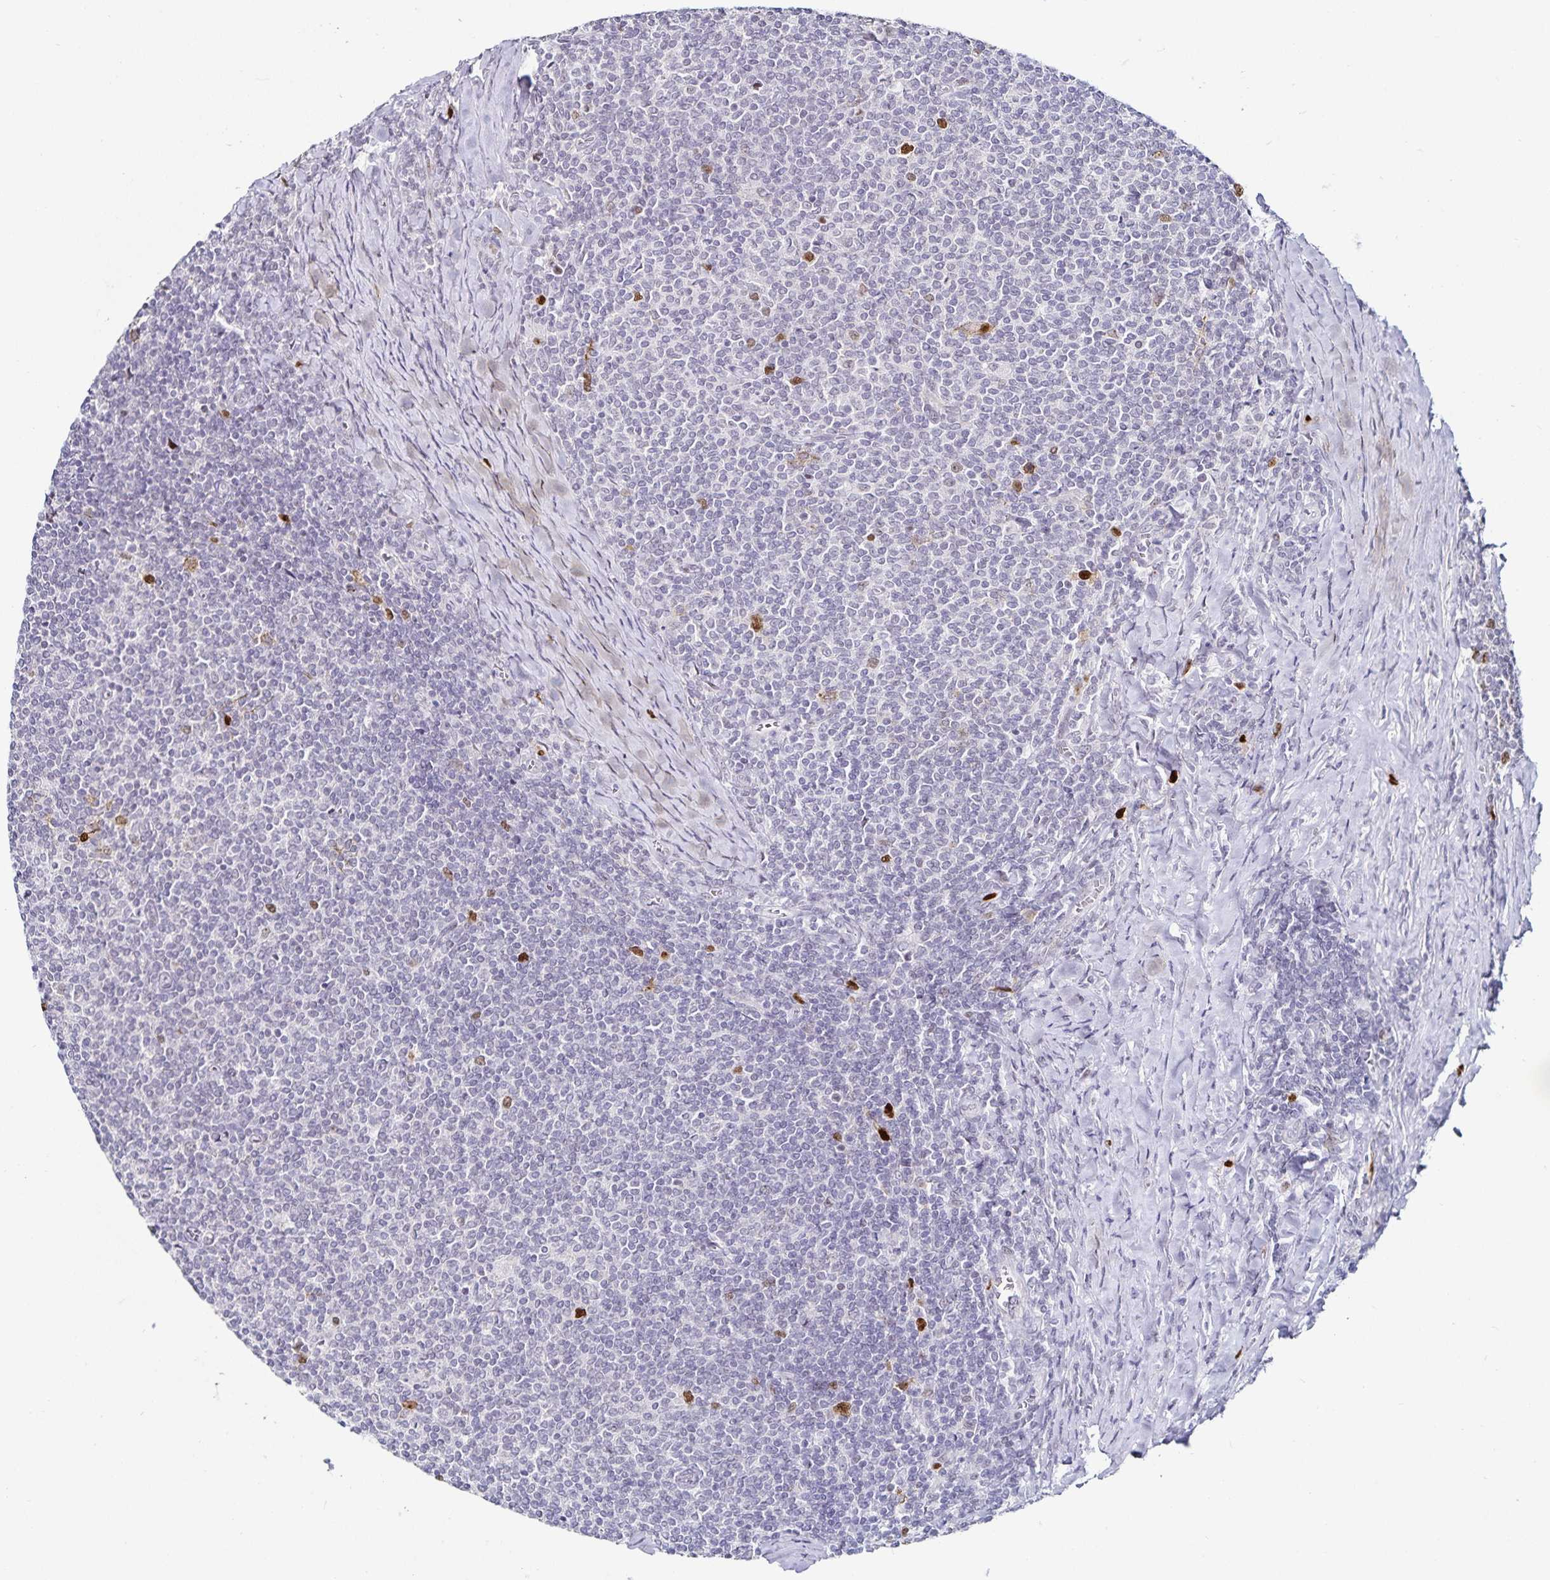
{"staining": {"intensity": "negative", "quantity": "none", "location": "none"}, "tissue": "lymphoma", "cell_type": "Tumor cells", "image_type": "cancer", "snomed": [{"axis": "morphology", "description": "Malignant lymphoma, non-Hodgkin's type, Low grade"}, {"axis": "topography", "description": "Lymph node"}], "caption": "An IHC photomicrograph of low-grade malignant lymphoma, non-Hodgkin's type is shown. There is no staining in tumor cells of low-grade malignant lymphoma, non-Hodgkin's type.", "gene": "ANLN", "patient": {"sex": "male", "age": 52}}